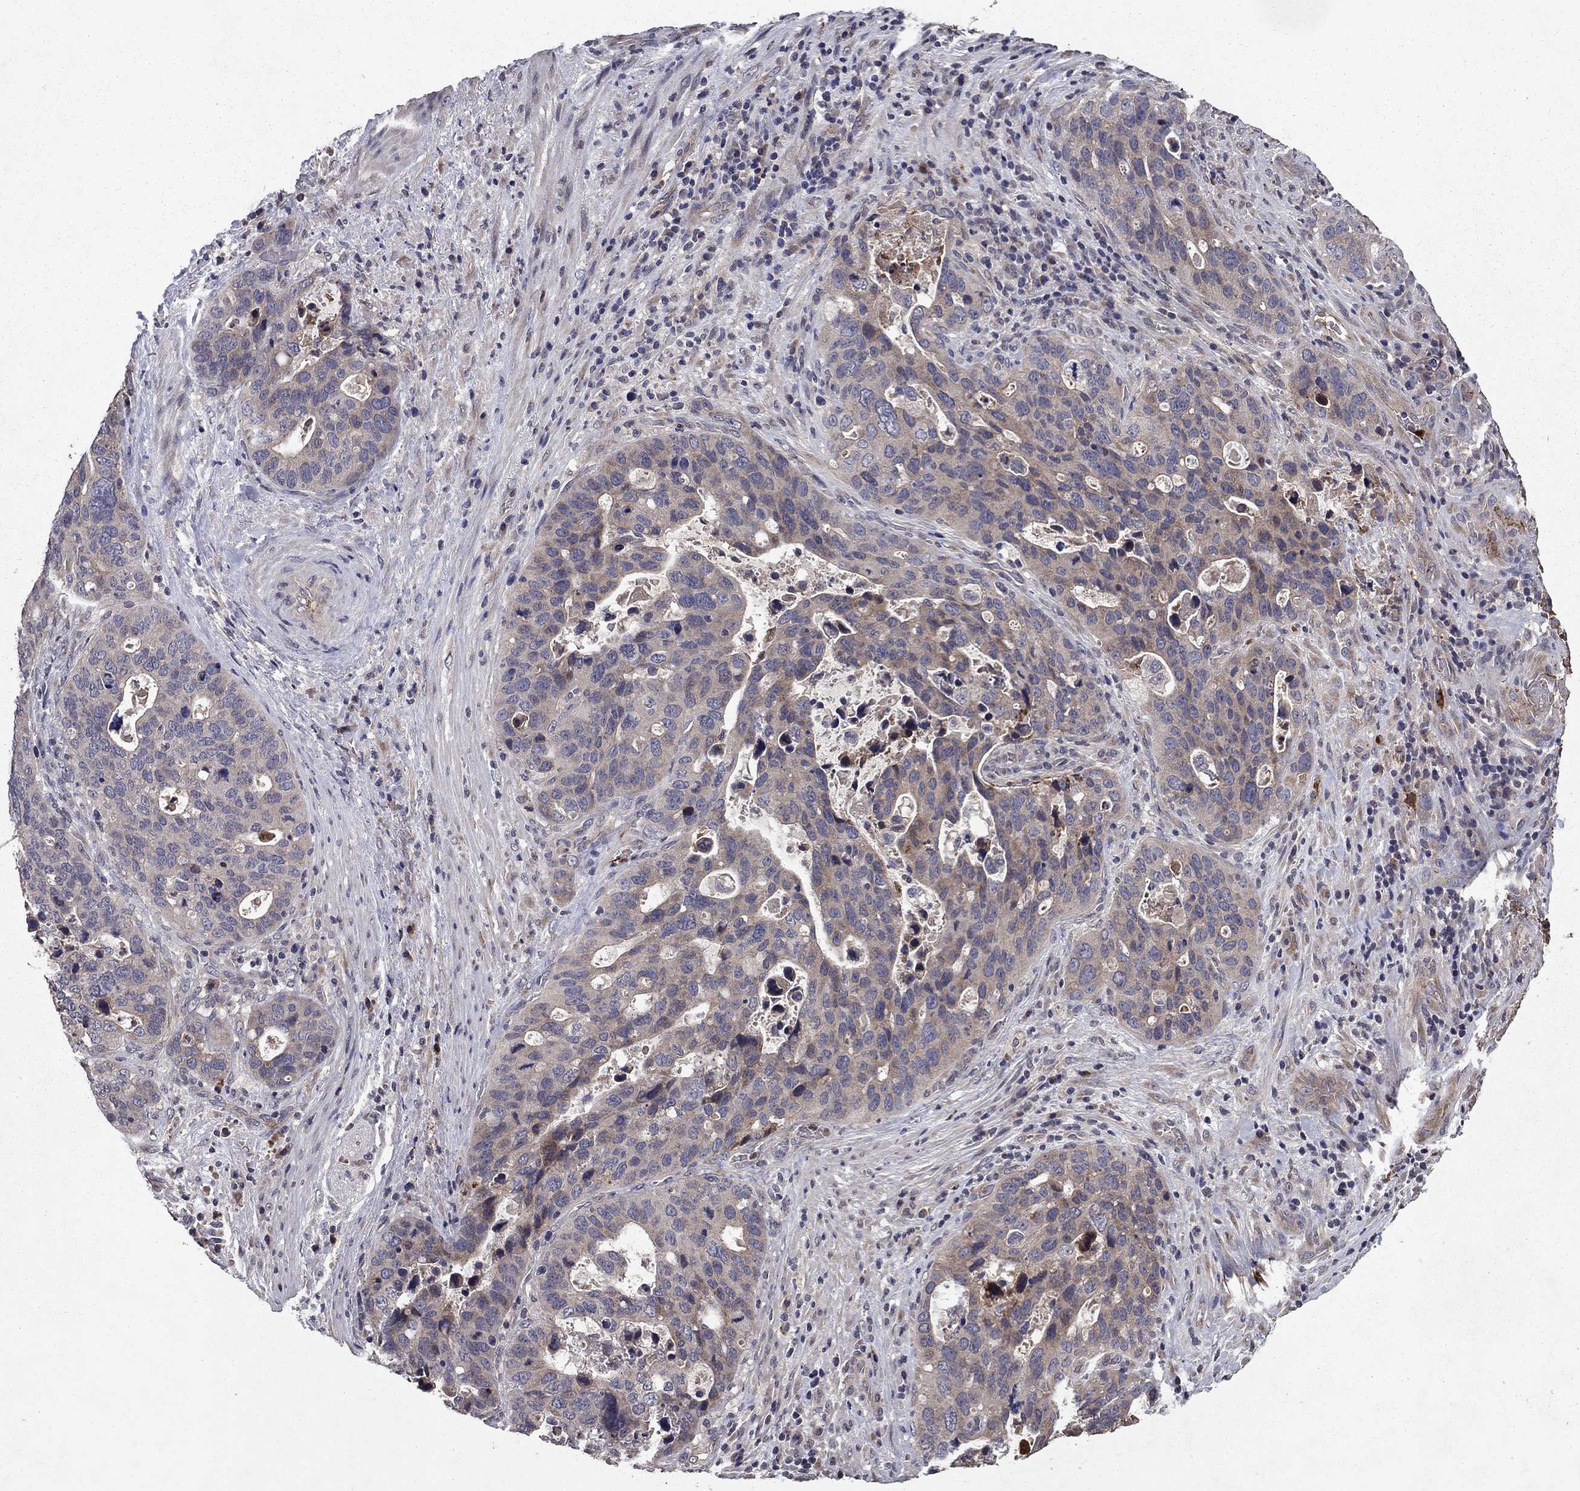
{"staining": {"intensity": "weak", "quantity": "<25%", "location": "cytoplasmic/membranous"}, "tissue": "stomach cancer", "cell_type": "Tumor cells", "image_type": "cancer", "snomed": [{"axis": "morphology", "description": "Adenocarcinoma, NOS"}, {"axis": "topography", "description": "Stomach"}], "caption": "Immunohistochemistry (IHC) photomicrograph of stomach adenocarcinoma stained for a protein (brown), which reveals no positivity in tumor cells. The staining is performed using DAB brown chromogen with nuclei counter-stained in using hematoxylin.", "gene": "PROS1", "patient": {"sex": "male", "age": 54}}